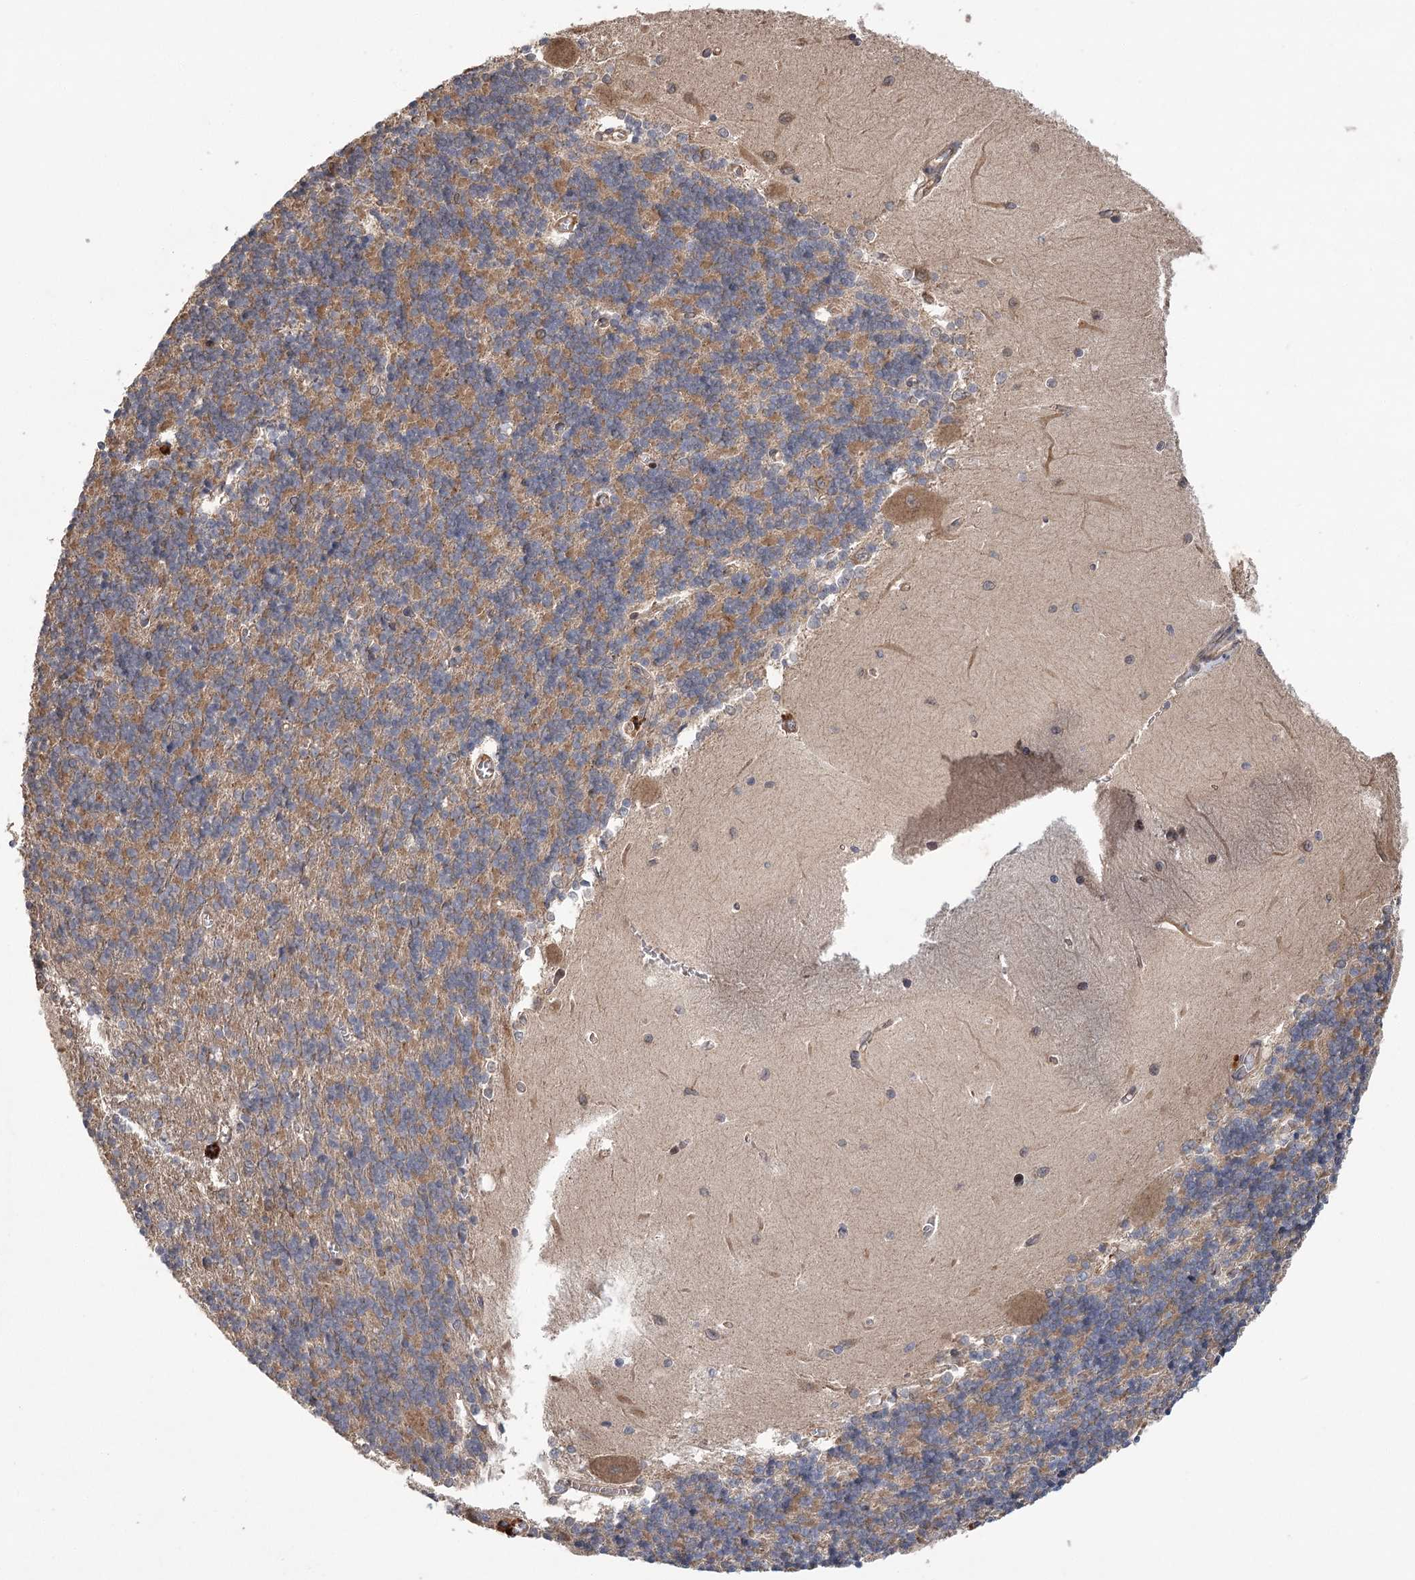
{"staining": {"intensity": "moderate", "quantity": ">75%", "location": "cytoplasmic/membranous"}, "tissue": "cerebellum", "cell_type": "Cells in granular layer", "image_type": "normal", "snomed": [{"axis": "morphology", "description": "Normal tissue, NOS"}, {"axis": "topography", "description": "Cerebellum"}], "caption": "Immunohistochemistry (IHC) image of unremarkable cerebellum: human cerebellum stained using immunohistochemistry shows medium levels of moderate protein expression localized specifically in the cytoplasmic/membranous of cells in granular layer, appearing as a cytoplasmic/membranous brown color.", "gene": "LSS", "patient": {"sex": "male", "age": 37}}